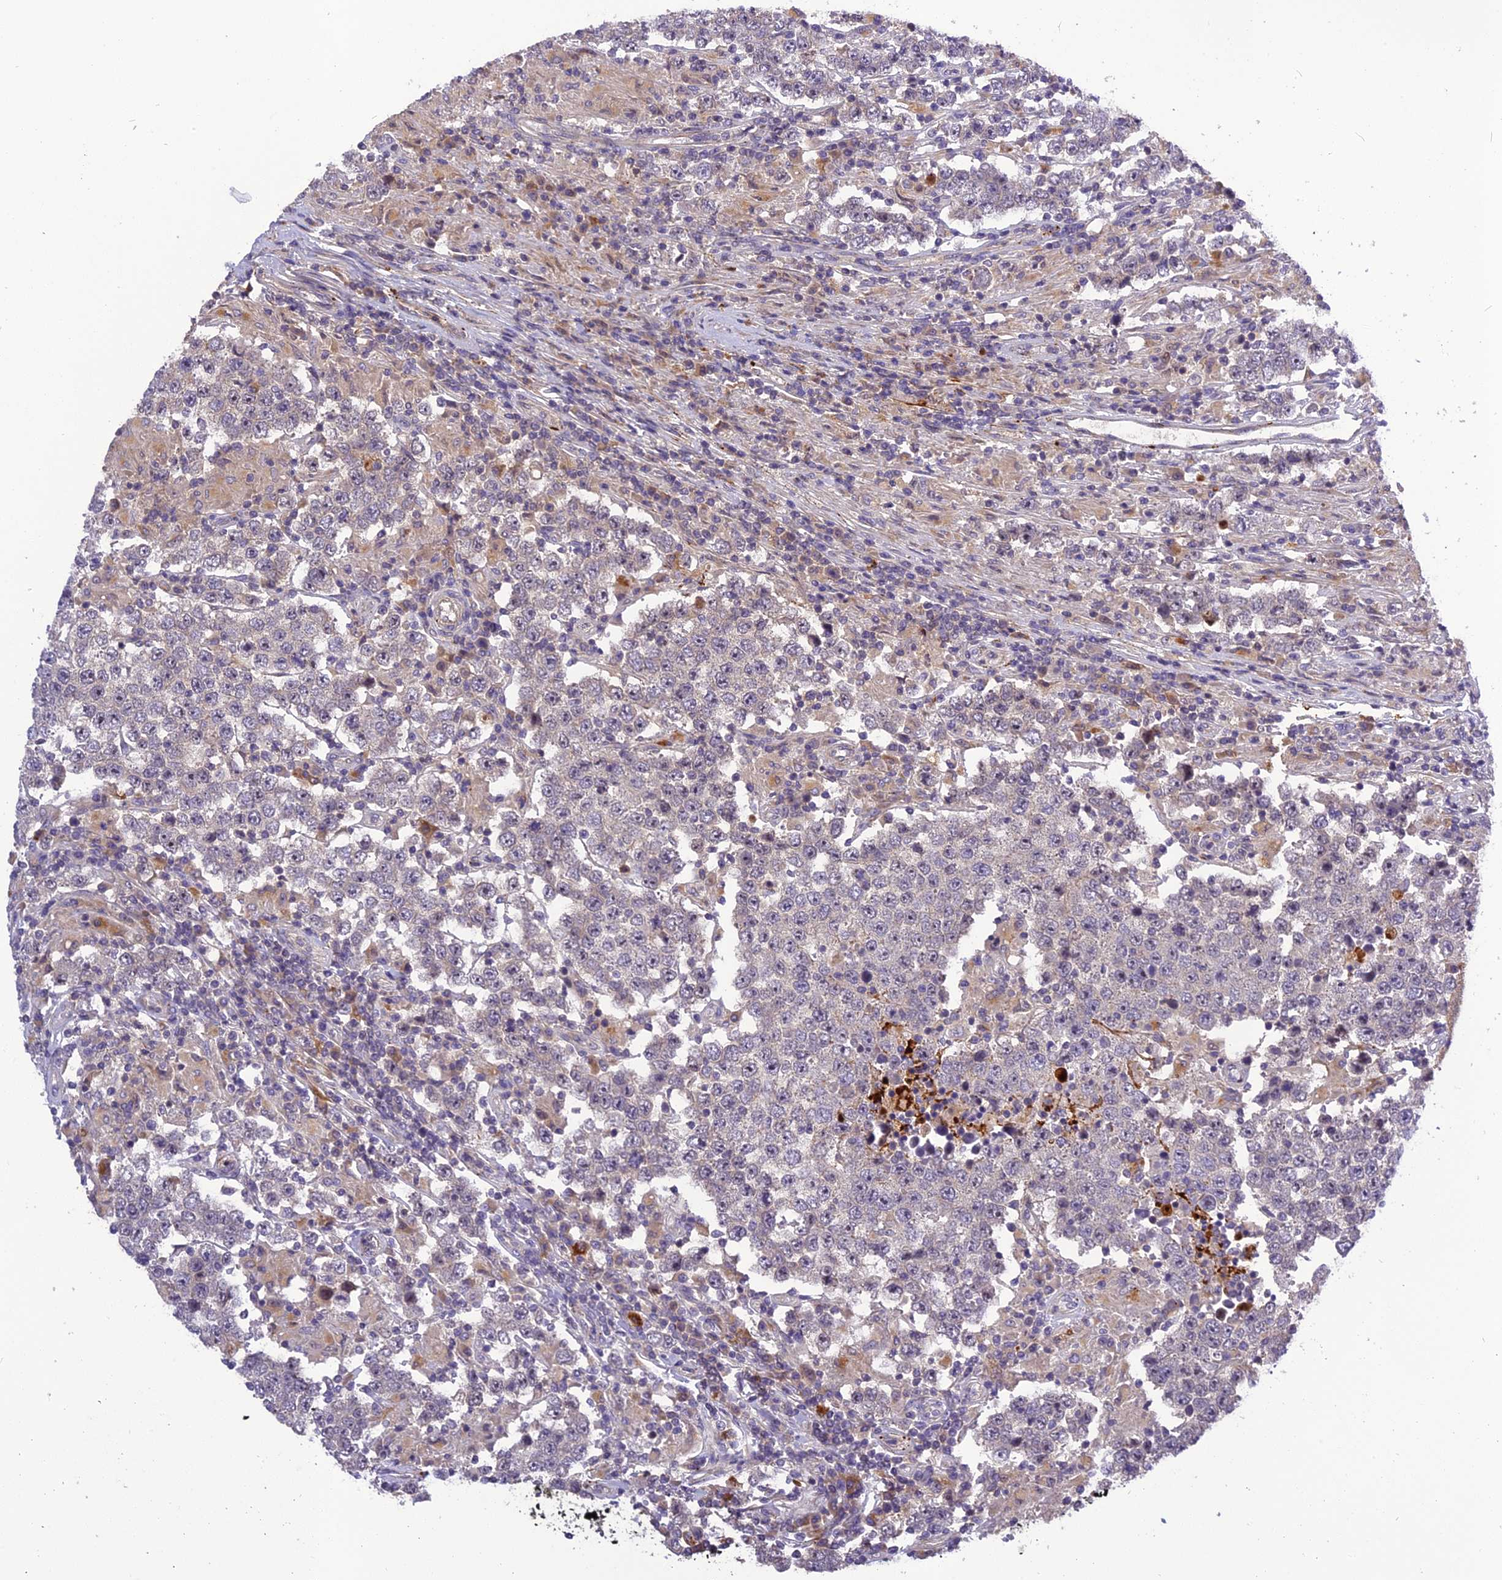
{"staining": {"intensity": "moderate", "quantity": "25%-75%", "location": "cytoplasmic/membranous"}, "tissue": "testis cancer", "cell_type": "Tumor cells", "image_type": "cancer", "snomed": [{"axis": "morphology", "description": "Normal tissue, NOS"}, {"axis": "morphology", "description": "Urothelial carcinoma, High grade"}, {"axis": "morphology", "description": "Seminoma, NOS"}, {"axis": "morphology", "description": "Carcinoma, Embryonal, NOS"}, {"axis": "topography", "description": "Urinary bladder"}, {"axis": "topography", "description": "Testis"}], "caption": "A photomicrograph of testis embryonal carcinoma stained for a protein exhibits moderate cytoplasmic/membranous brown staining in tumor cells.", "gene": "FNIP2", "patient": {"sex": "male", "age": 41}}